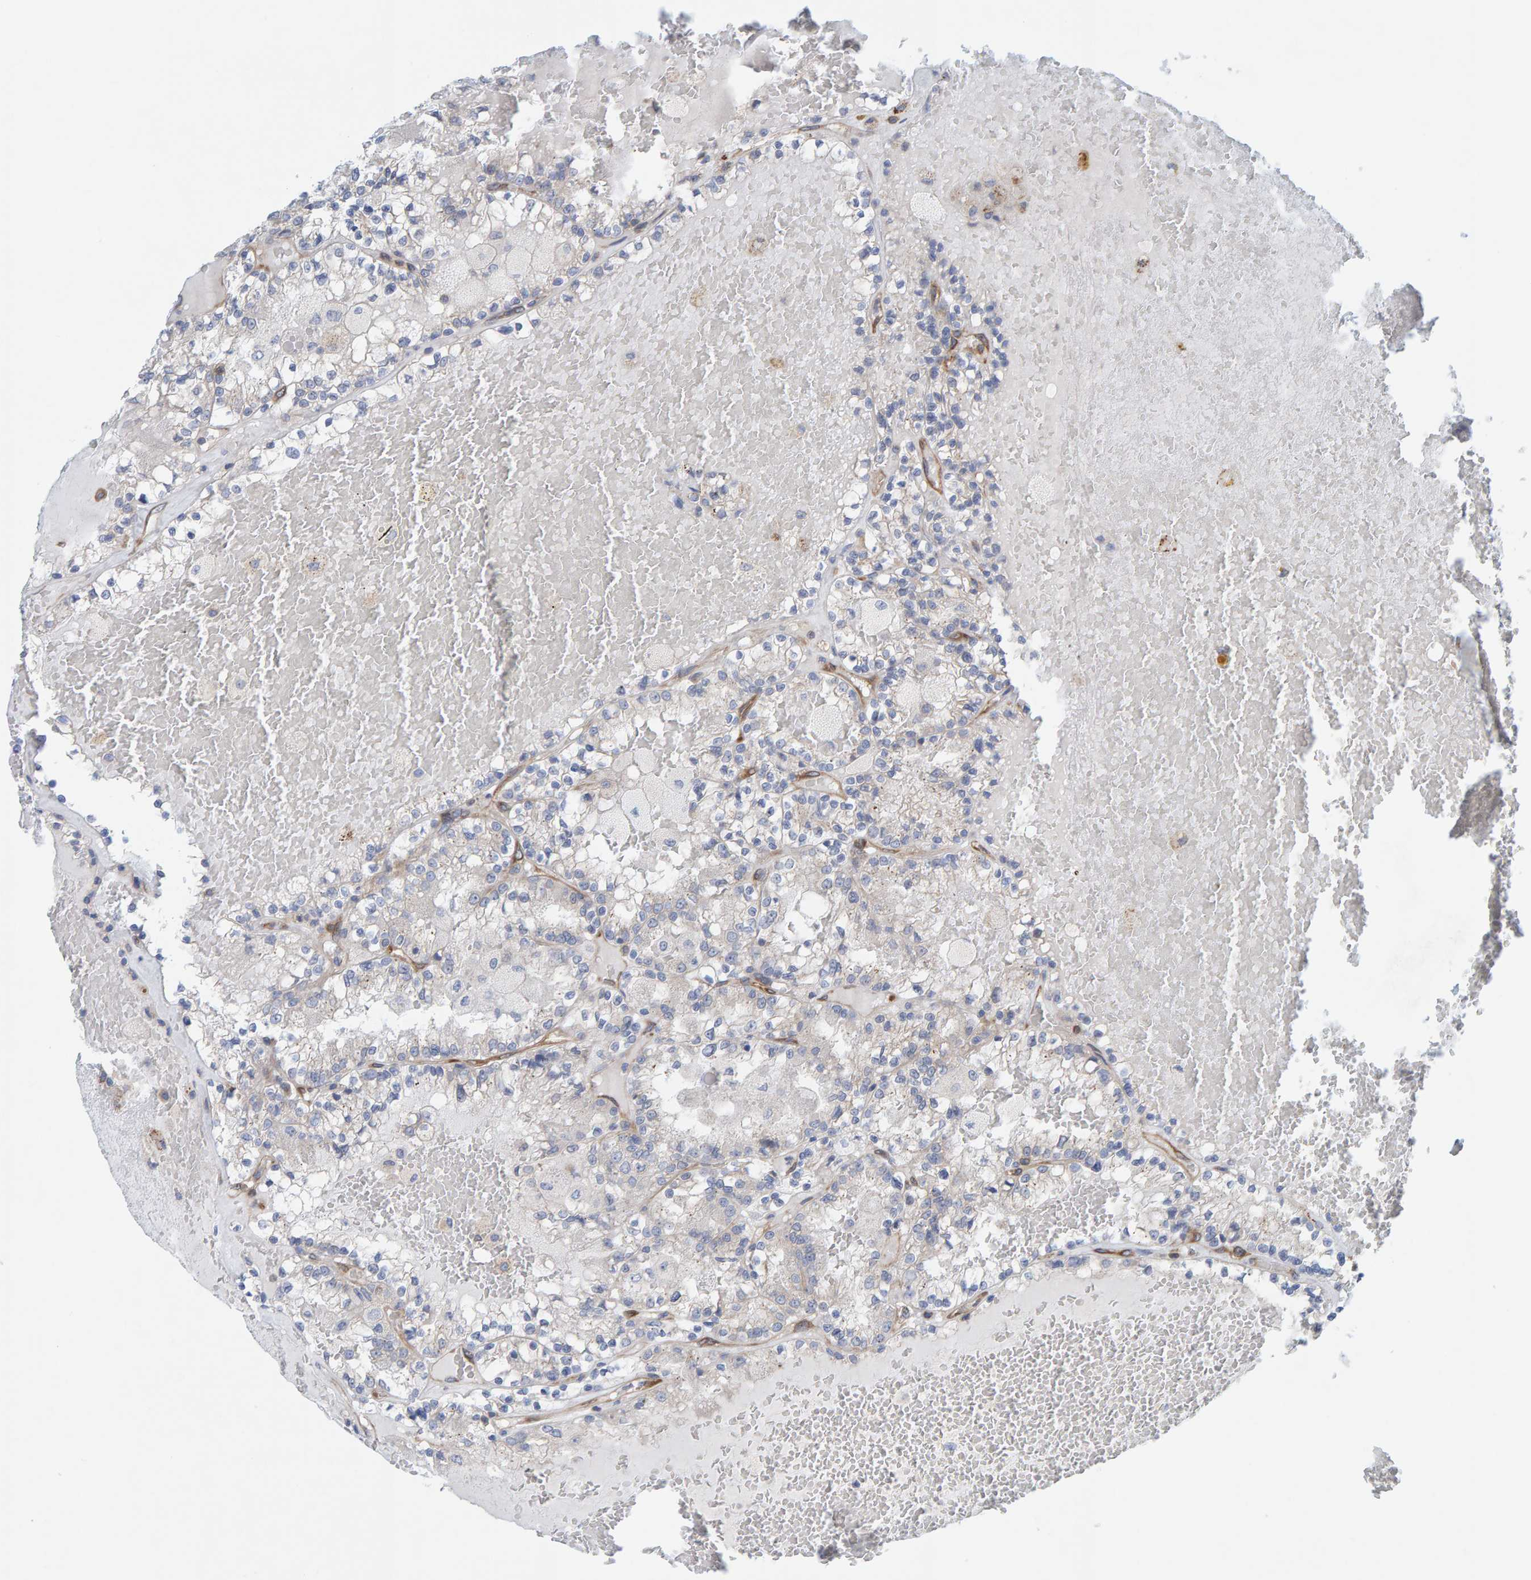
{"staining": {"intensity": "negative", "quantity": "none", "location": "none"}, "tissue": "renal cancer", "cell_type": "Tumor cells", "image_type": "cancer", "snomed": [{"axis": "morphology", "description": "Adenocarcinoma, NOS"}, {"axis": "topography", "description": "Kidney"}], "caption": "This is an immunohistochemistry (IHC) histopathology image of human renal cancer. There is no expression in tumor cells.", "gene": "PRKD2", "patient": {"sex": "female", "age": 56}}